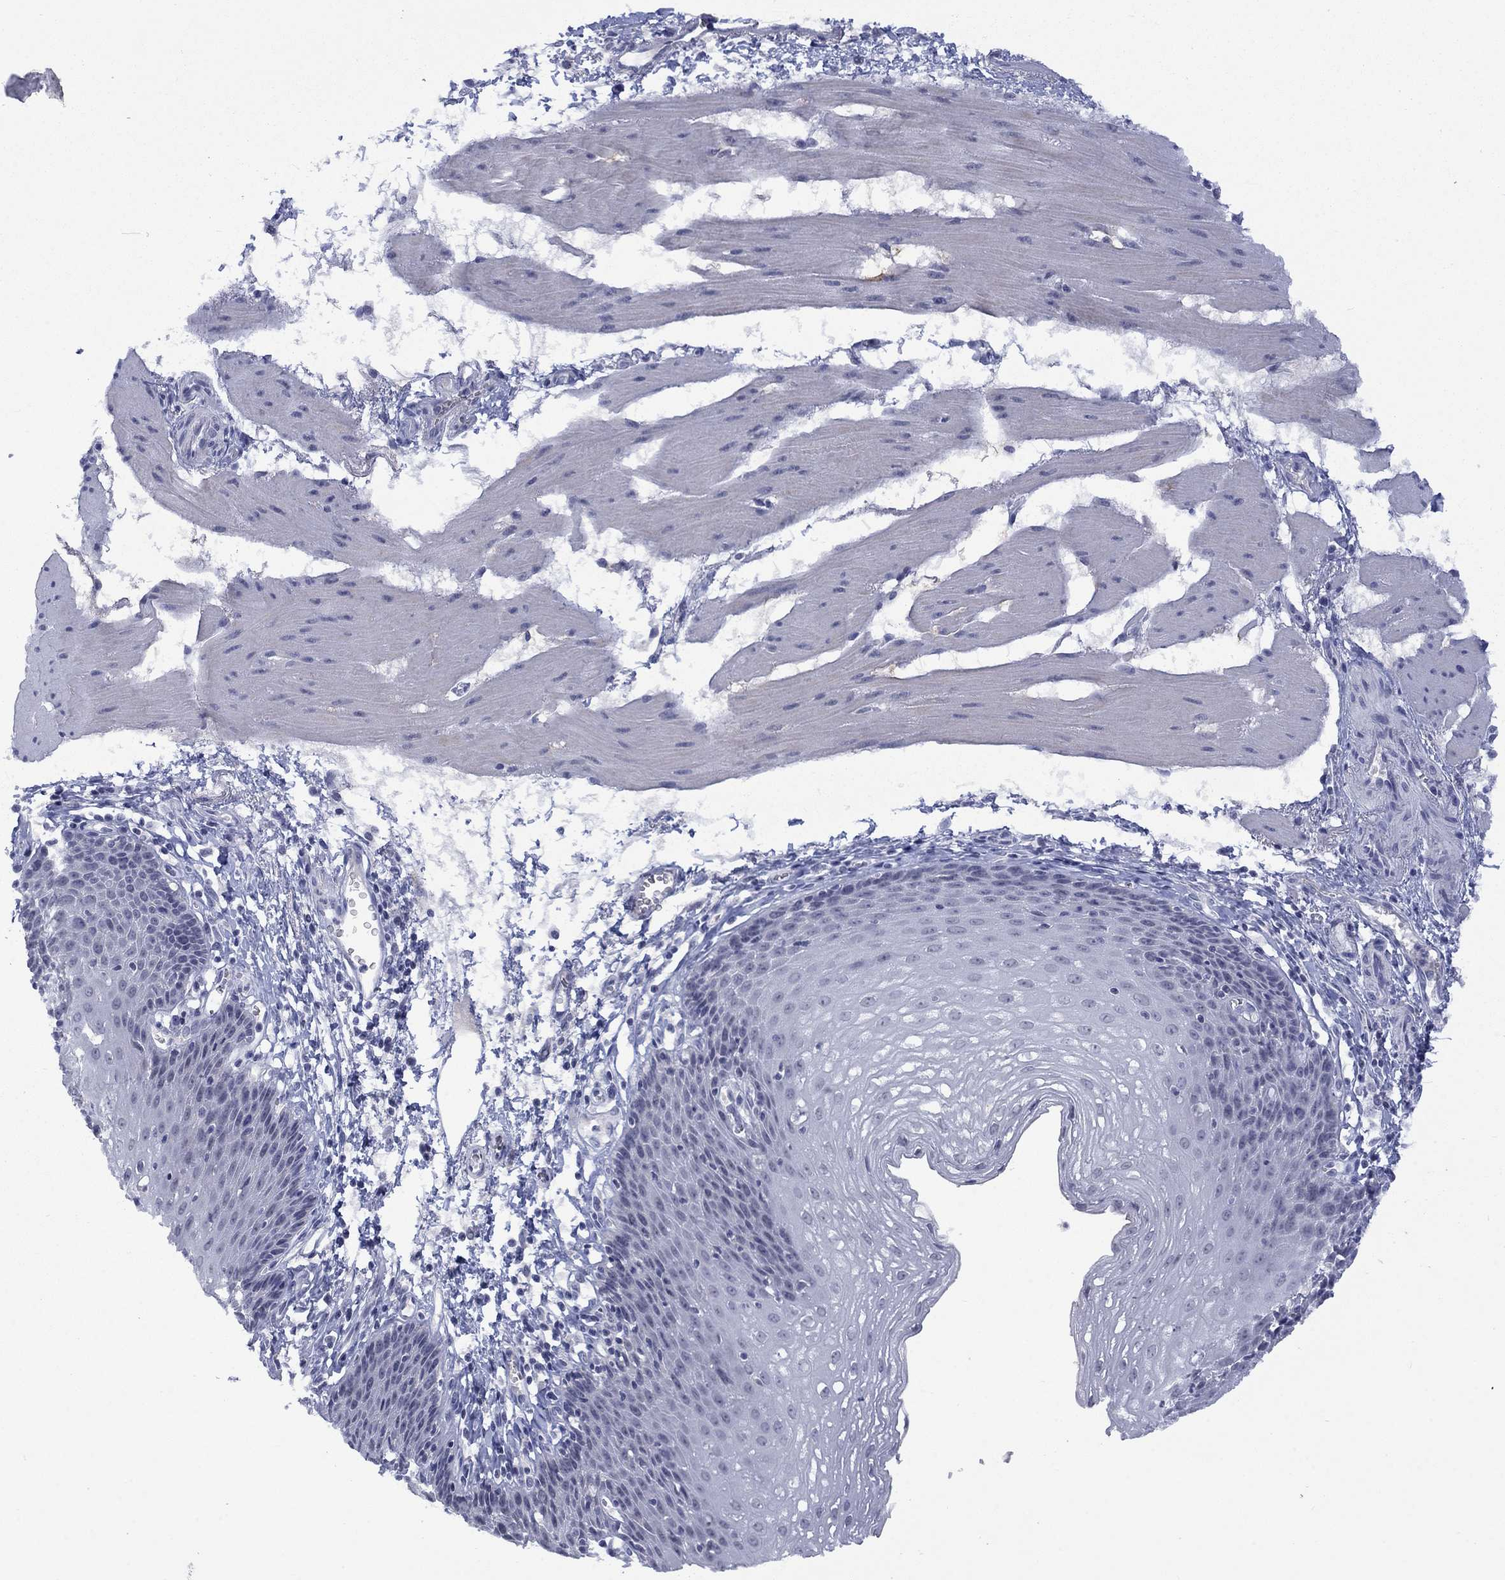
{"staining": {"intensity": "negative", "quantity": "none", "location": "none"}, "tissue": "esophagus", "cell_type": "Squamous epithelial cells", "image_type": "normal", "snomed": [{"axis": "morphology", "description": "Normal tissue, NOS"}, {"axis": "topography", "description": "Esophagus"}], "caption": "Benign esophagus was stained to show a protein in brown. There is no significant staining in squamous epithelial cells. (DAB immunohistochemistry (IHC) with hematoxylin counter stain).", "gene": "NSMF", "patient": {"sex": "female", "age": 64}}